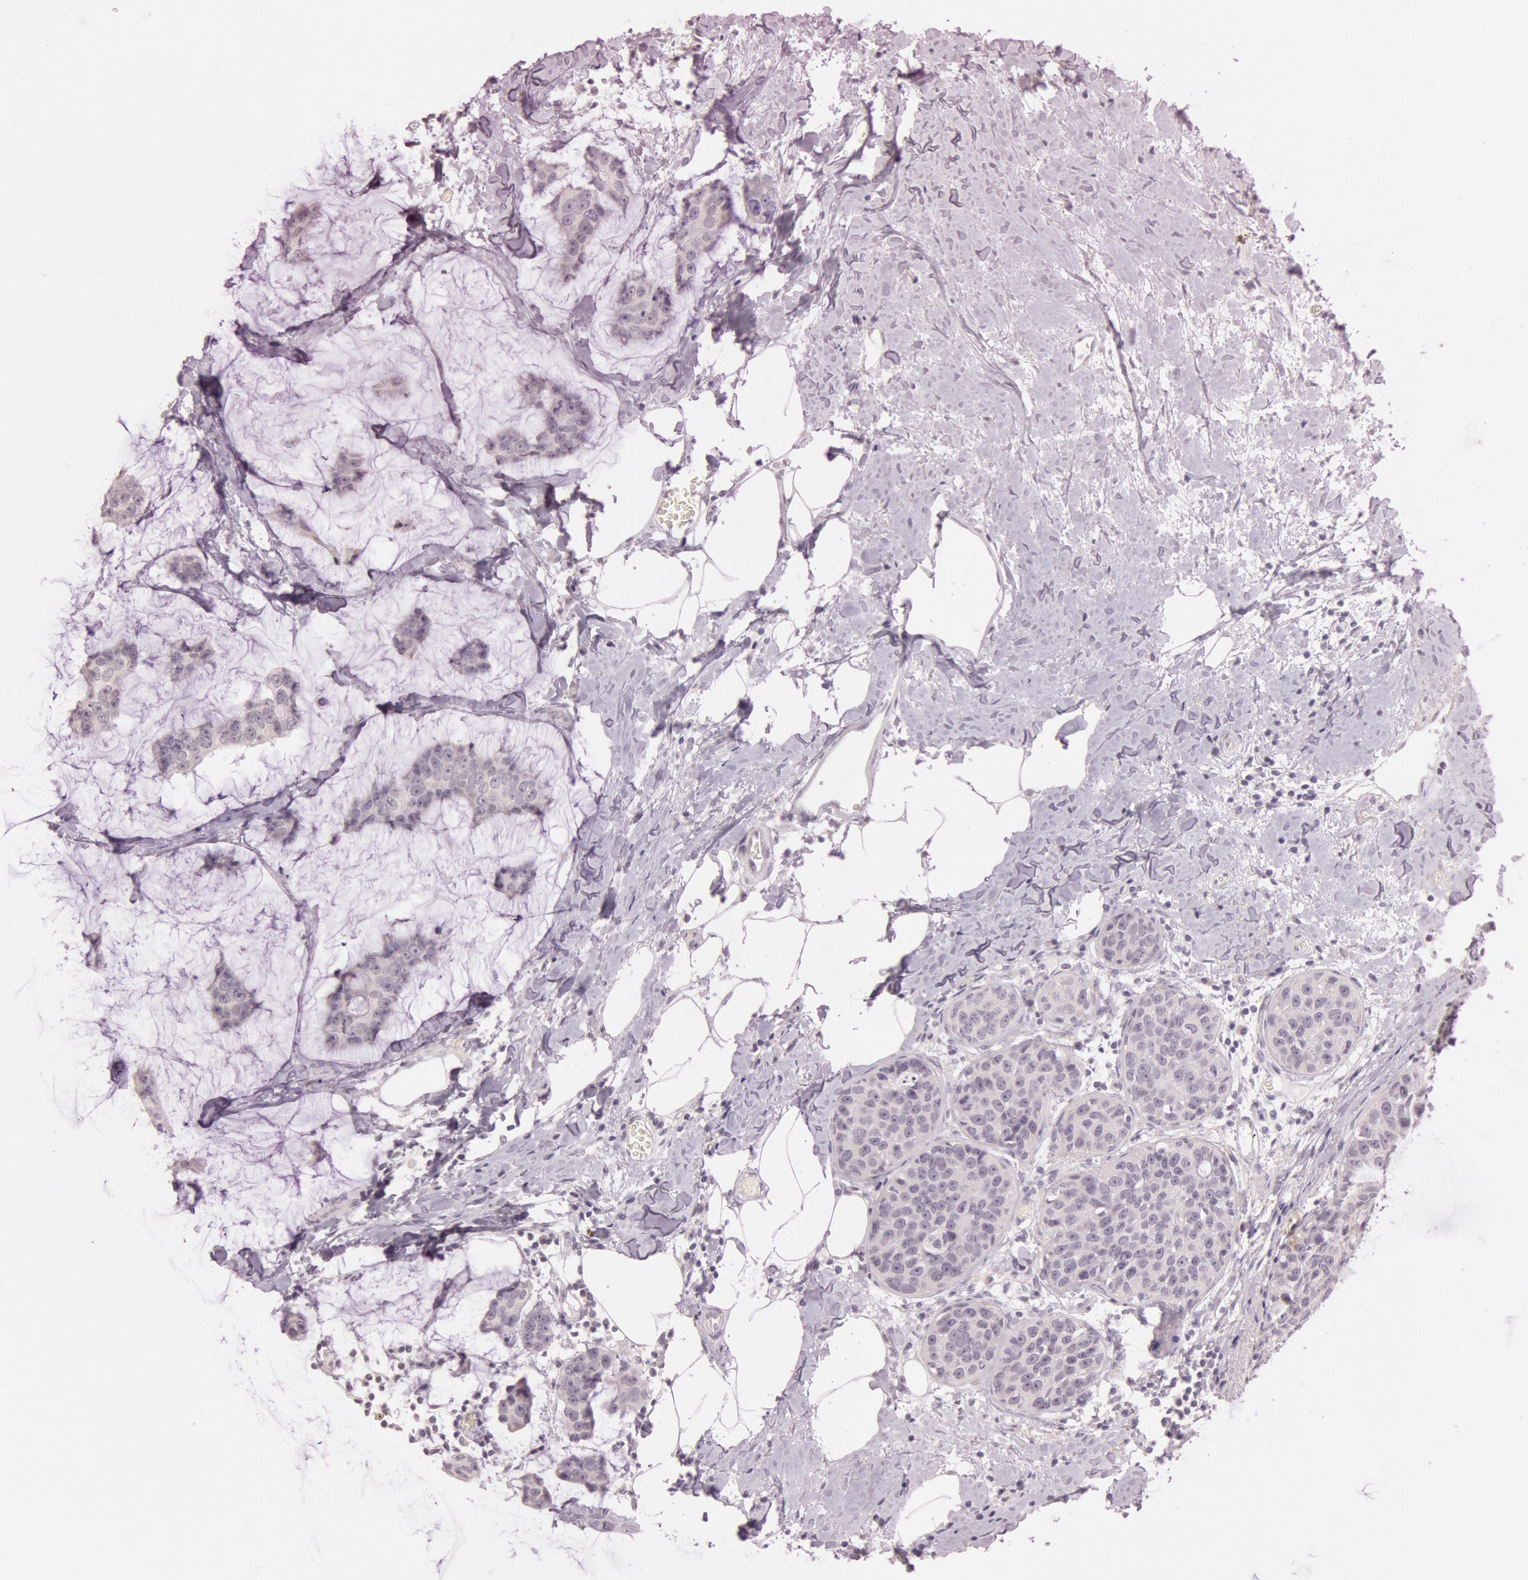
{"staining": {"intensity": "negative", "quantity": "none", "location": "none"}, "tissue": "breast cancer", "cell_type": "Tumor cells", "image_type": "cancer", "snomed": [{"axis": "morphology", "description": "Normal tissue, NOS"}, {"axis": "morphology", "description": "Duct carcinoma"}, {"axis": "topography", "description": "Breast"}], "caption": "High magnification brightfield microscopy of breast cancer (invasive ductal carcinoma) stained with DAB (3,3'-diaminobenzidine) (brown) and counterstained with hematoxylin (blue): tumor cells show no significant expression.", "gene": "KDM6A", "patient": {"sex": "female", "age": 50}}